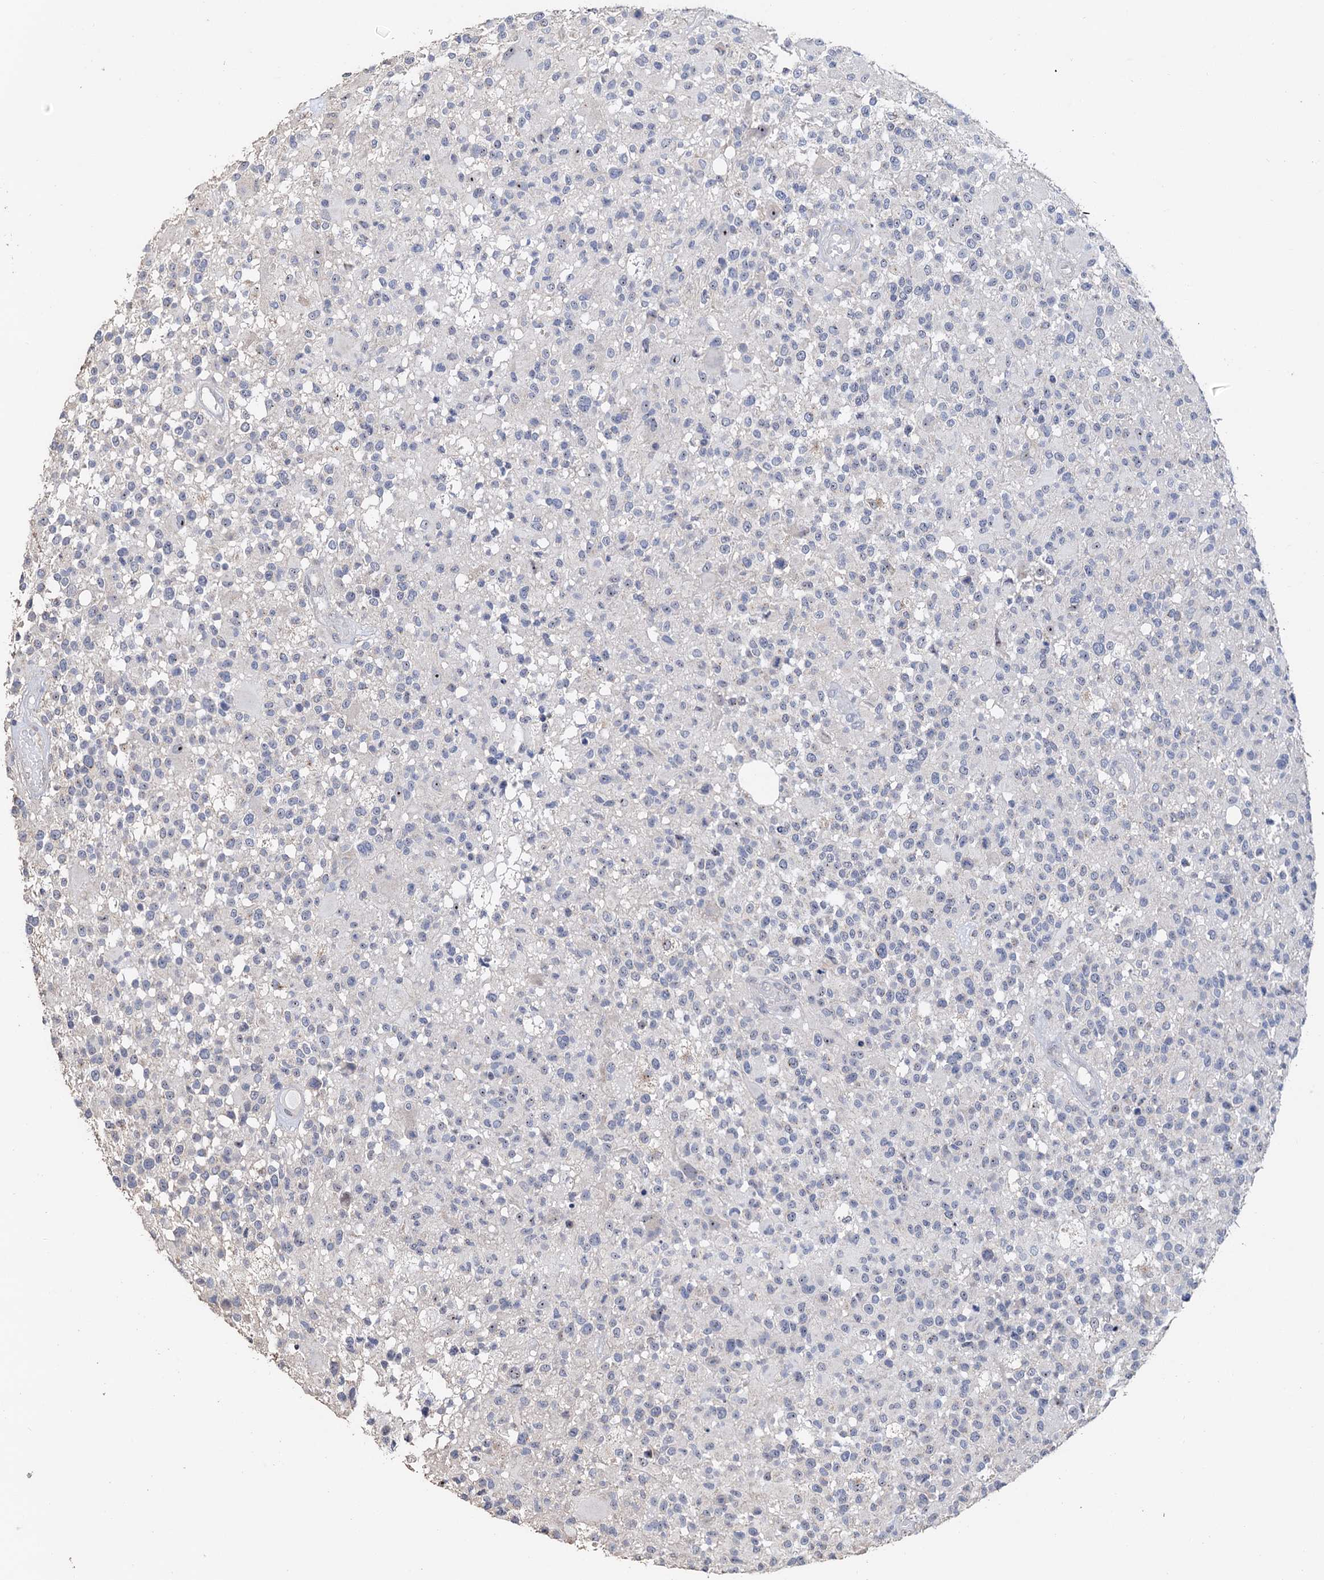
{"staining": {"intensity": "negative", "quantity": "none", "location": "none"}, "tissue": "glioma", "cell_type": "Tumor cells", "image_type": "cancer", "snomed": [{"axis": "morphology", "description": "Glioma, malignant, High grade"}, {"axis": "morphology", "description": "Glioblastoma, NOS"}, {"axis": "topography", "description": "Brain"}], "caption": "DAB (3,3'-diaminobenzidine) immunohistochemical staining of high-grade glioma (malignant) exhibits no significant expression in tumor cells.", "gene": "C2CD3", "patient": {"sex": "male", "age": 60}}